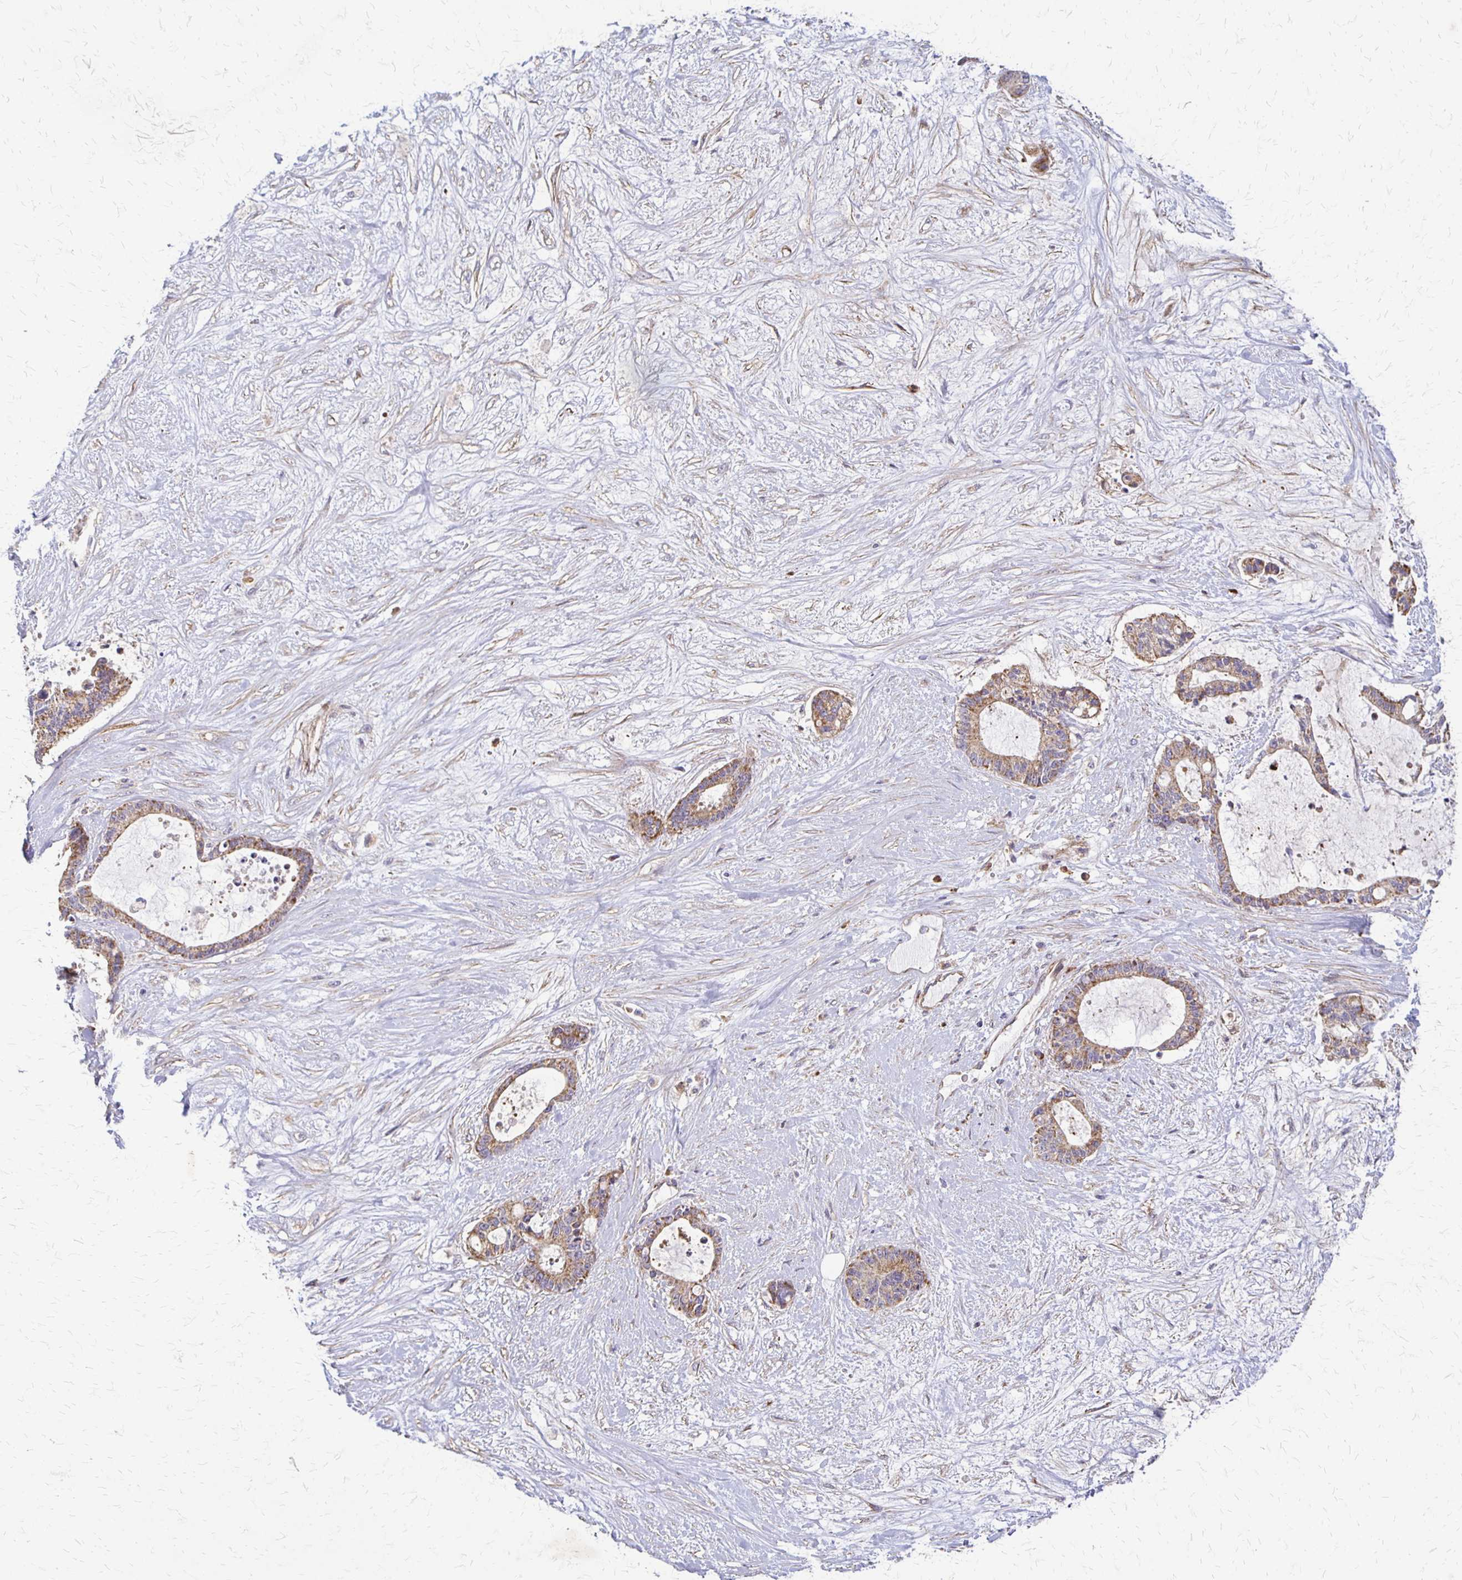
{"staining": {"intensity": "moderate", "quantity": "25%-75%", "location": "cytoplasmic/membranous"}, "tissue": "liver cancer", "cell_type": "Tumor cells", "image_type": "cancer", "snomed": [{"axis": "morphology", "description": "Normal tissue, NOS"}, {"axis": "morphology", "description": "Cholangiocarcinoma"}, {"axis": "topography", "description": "Liver"}, {"axis": "topography", "description": "Peripheral nerve tissue"}], "caption": "Protein staining of liver cancer tissue reveals moderate cytoplasmic/membranous staining in approximately 25%-75% of tumor cells.", "gene": "EIF4EBP2", "patient": {"sex": "female", "age": 73}}